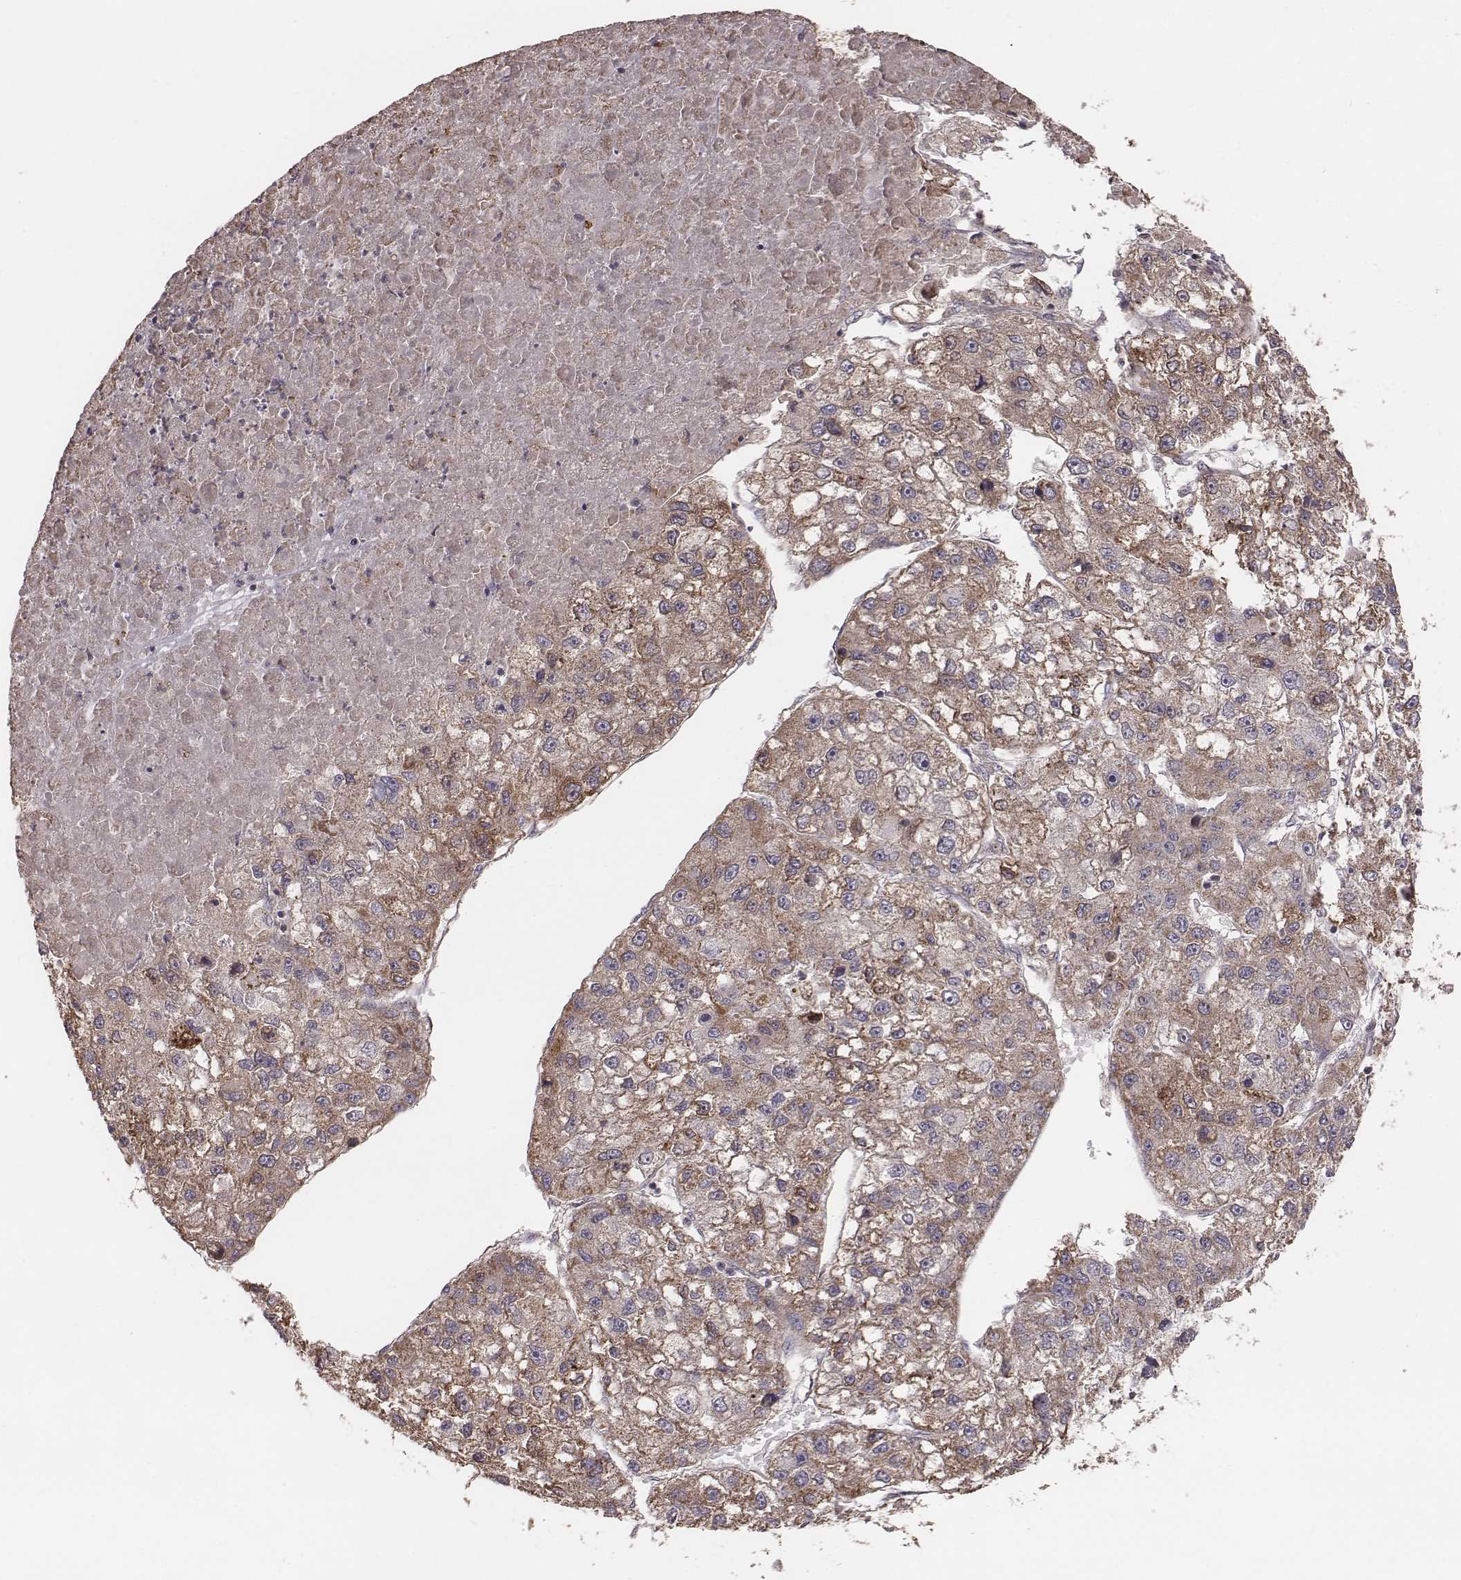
{"staining": {"intensity": "strong", "quantity": ">75%", "location": "cytoplasmic/membranous"}, "tissue": "liver cancer", "cell_type": "Tumor cells", "image_type": "cancer", "snomed": [{"axis": "morphology", "description": "Carcinoma, Hepatocellular, NOS"}, {"axis": "topography", "description": "Liver"}], "caption": "This micrograph demonstrates IHC staining of liver hepatocellular carcinoma, with high strong cytoplasmic/membranous positivity in about >75% of tumor cells.", "gene": "PDCD2L", "patient": {"sex": "male", "age": 56}}